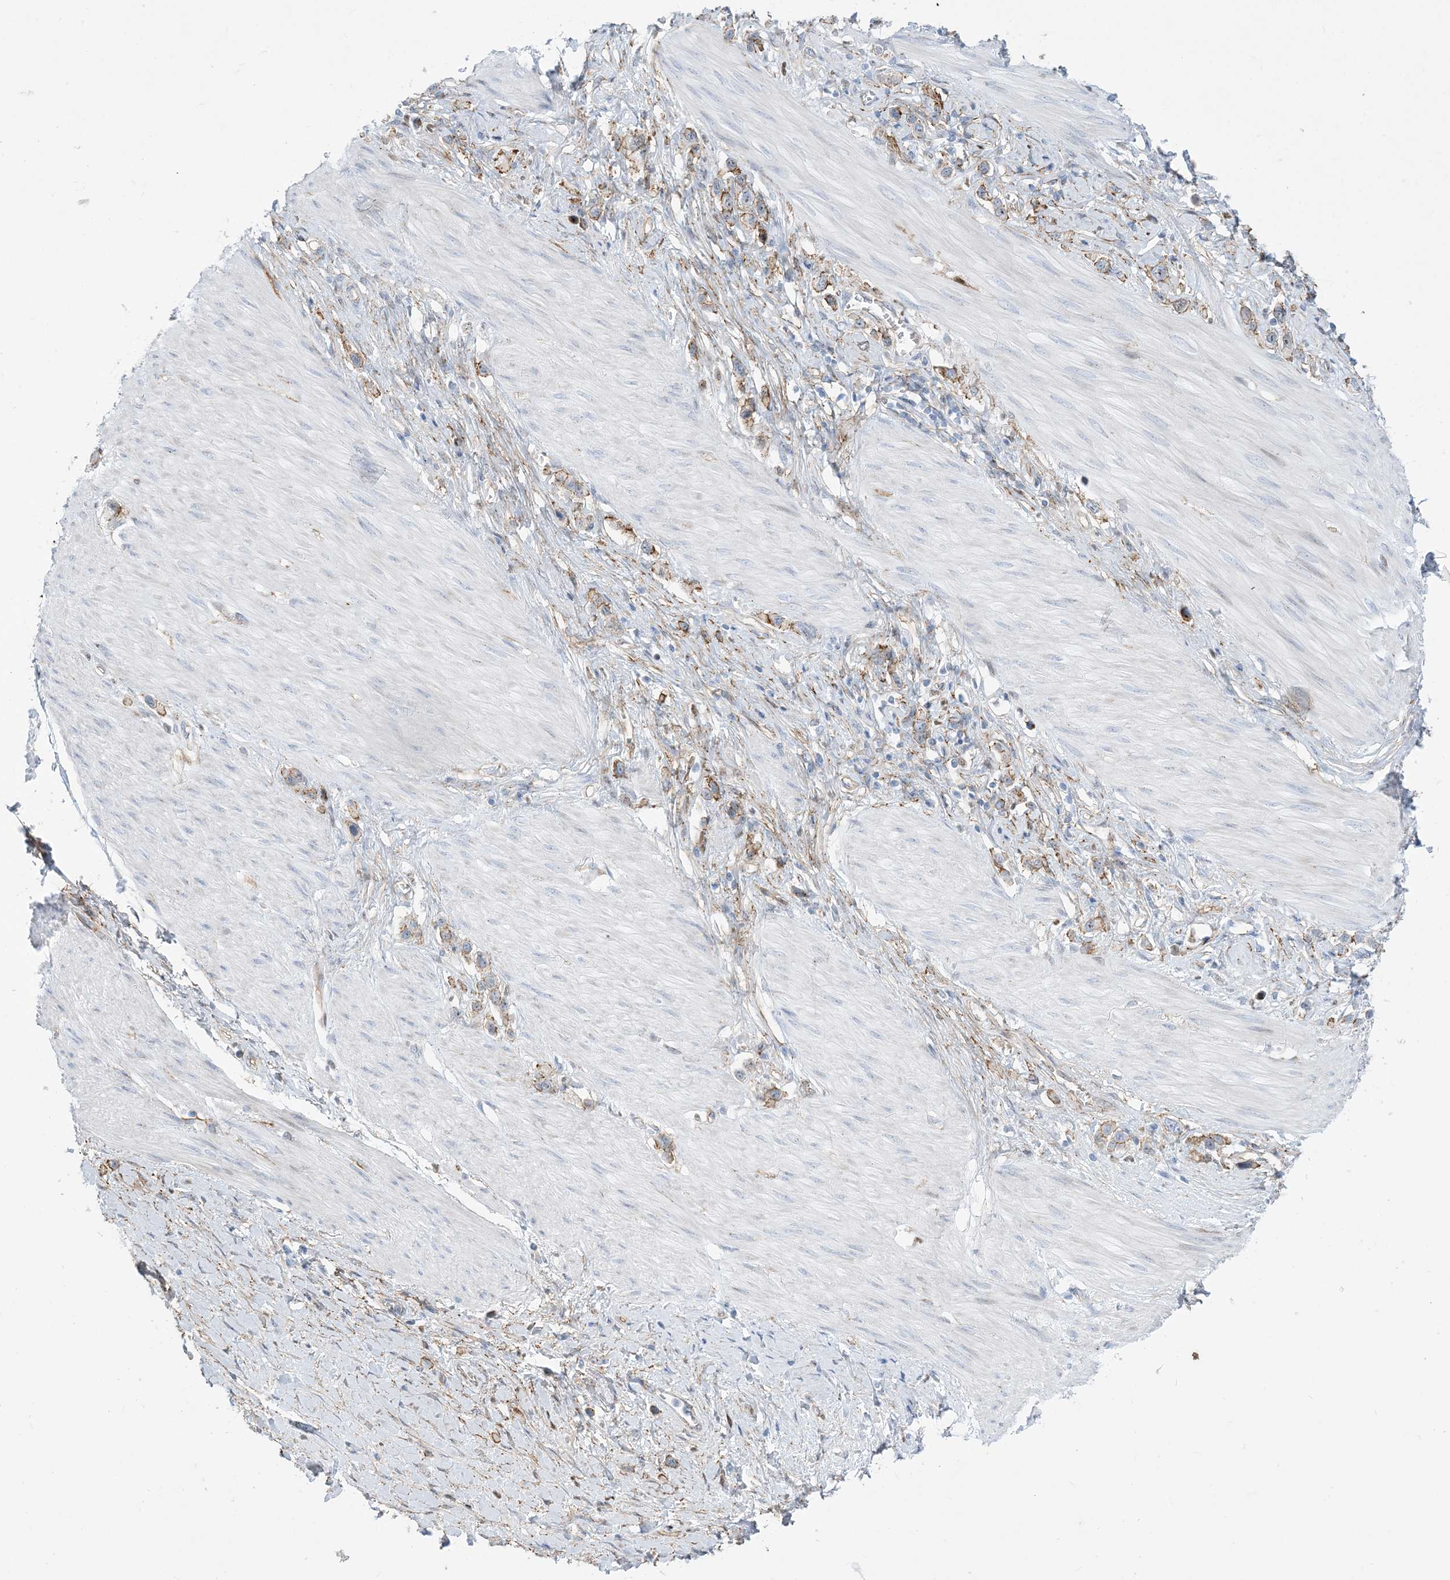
{"staining": {"intensity": "moderate", "quantity": "25%-75%", "location": "cytoplasmic/membranous"}, "tissue": "stomach cancer", "cell_type": "Tumor cells", "image_type": "cancer", "snomed": [{"axis": "morphology", "description": "Adenocarcinoma, NOS"}, {"axis": "topography", "description": "Stomach"}], "caption": "Stomach cancer (adenocarcinoma) stained for a protein exhibits moderate cytoplasmic/membranous positivity in tumor cells.", "gene": "MARS2", "patient": {"sex": "female", "age": 65}}